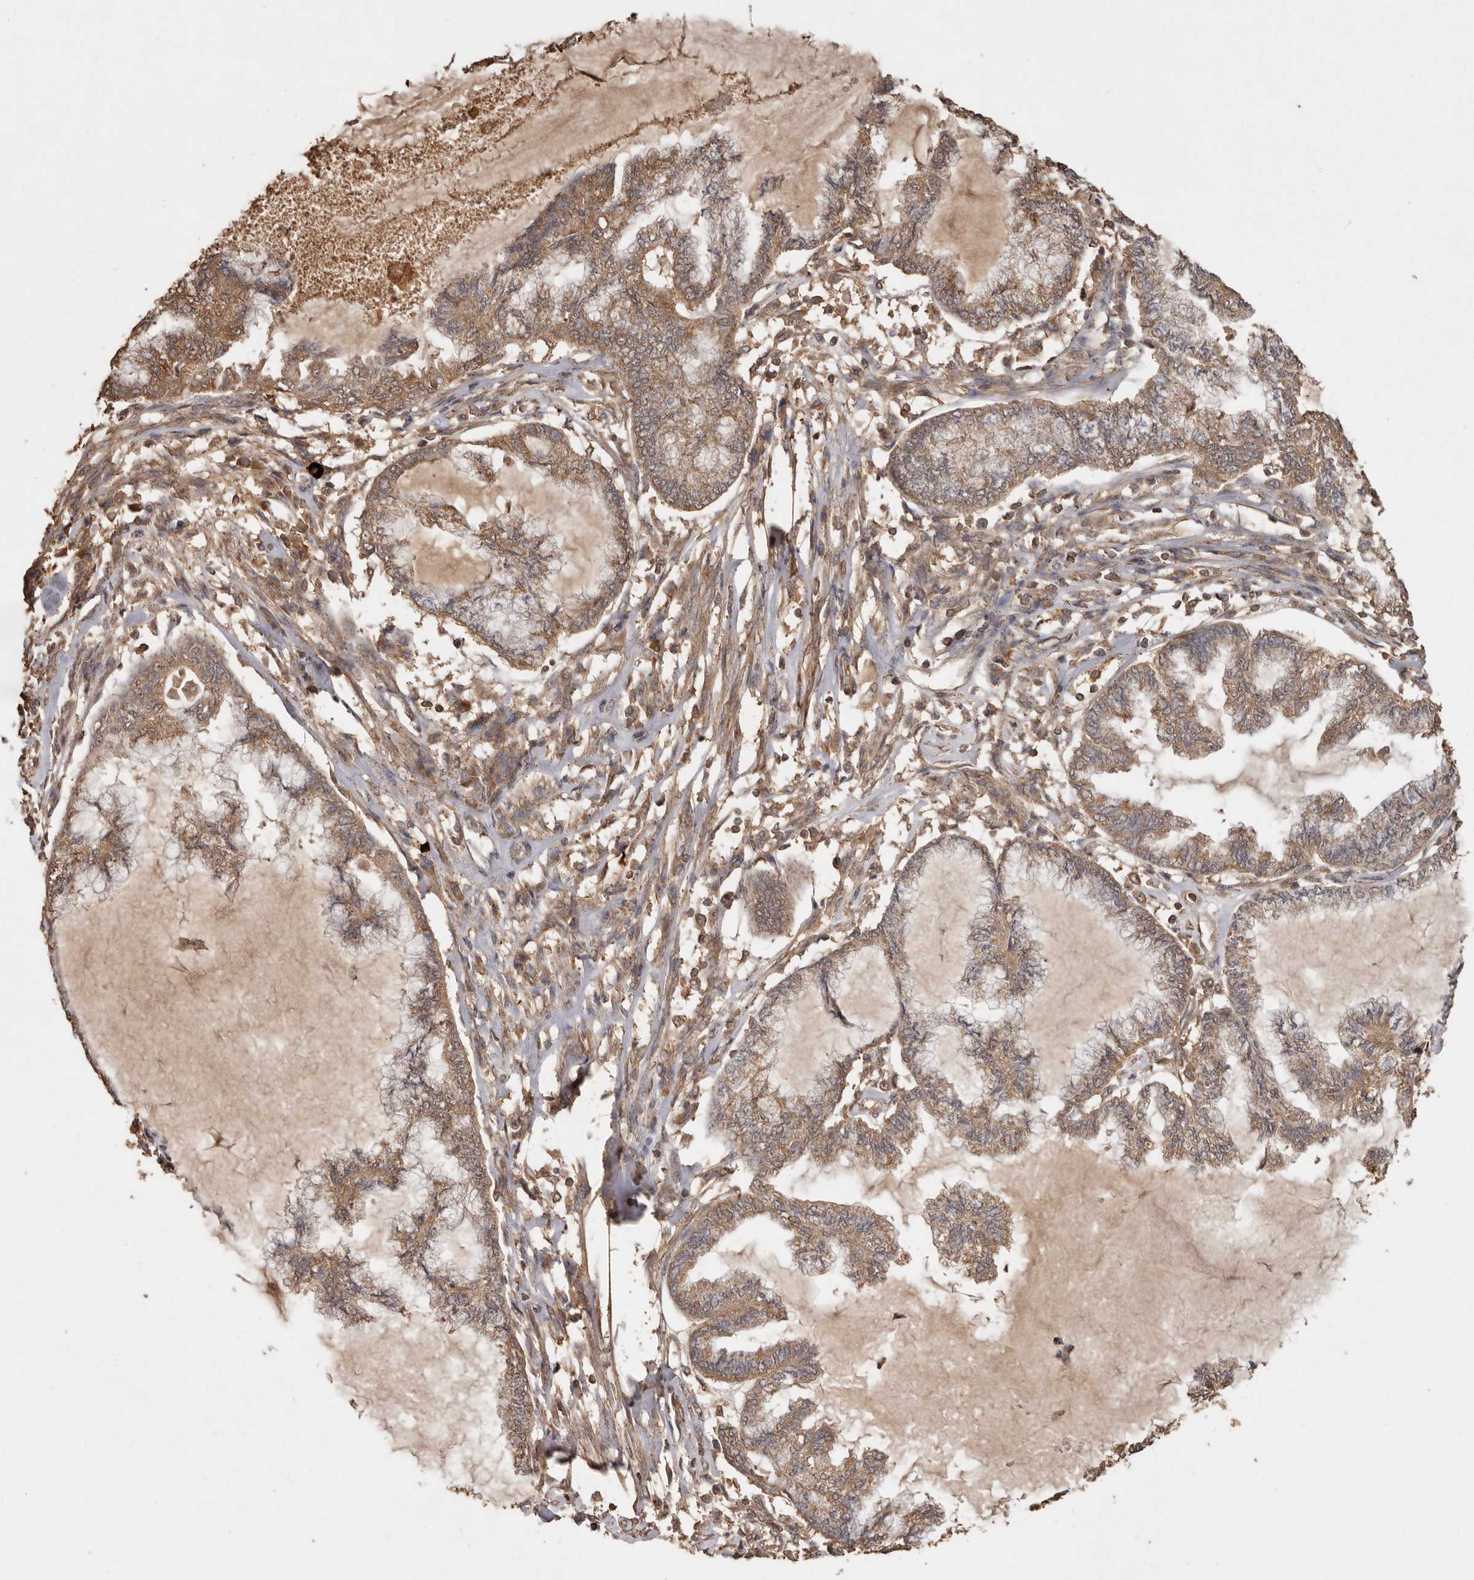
{"staining": {"intensity": "moderate", "quantity": ">75%", "location": "cytoplasmic/membranous"}, "tissue": "endometrial cancer", "cell_type": "Tumor cells", "image_type": "cancer", "snomed": [{"axis": "morphology", "description": "Adenocarcinoma, NOS"}, {"axis": "topography", "description": "Endometrium"}], "caption": "A micrograph of human endometrial cancer (adenocarcinoma) stained for a protein demonstrates moderate cytoplasmic/membranous brown staining in tumor cells.", "gene": "RWDD1", "patient": {"sex": "female", "age": 86}}